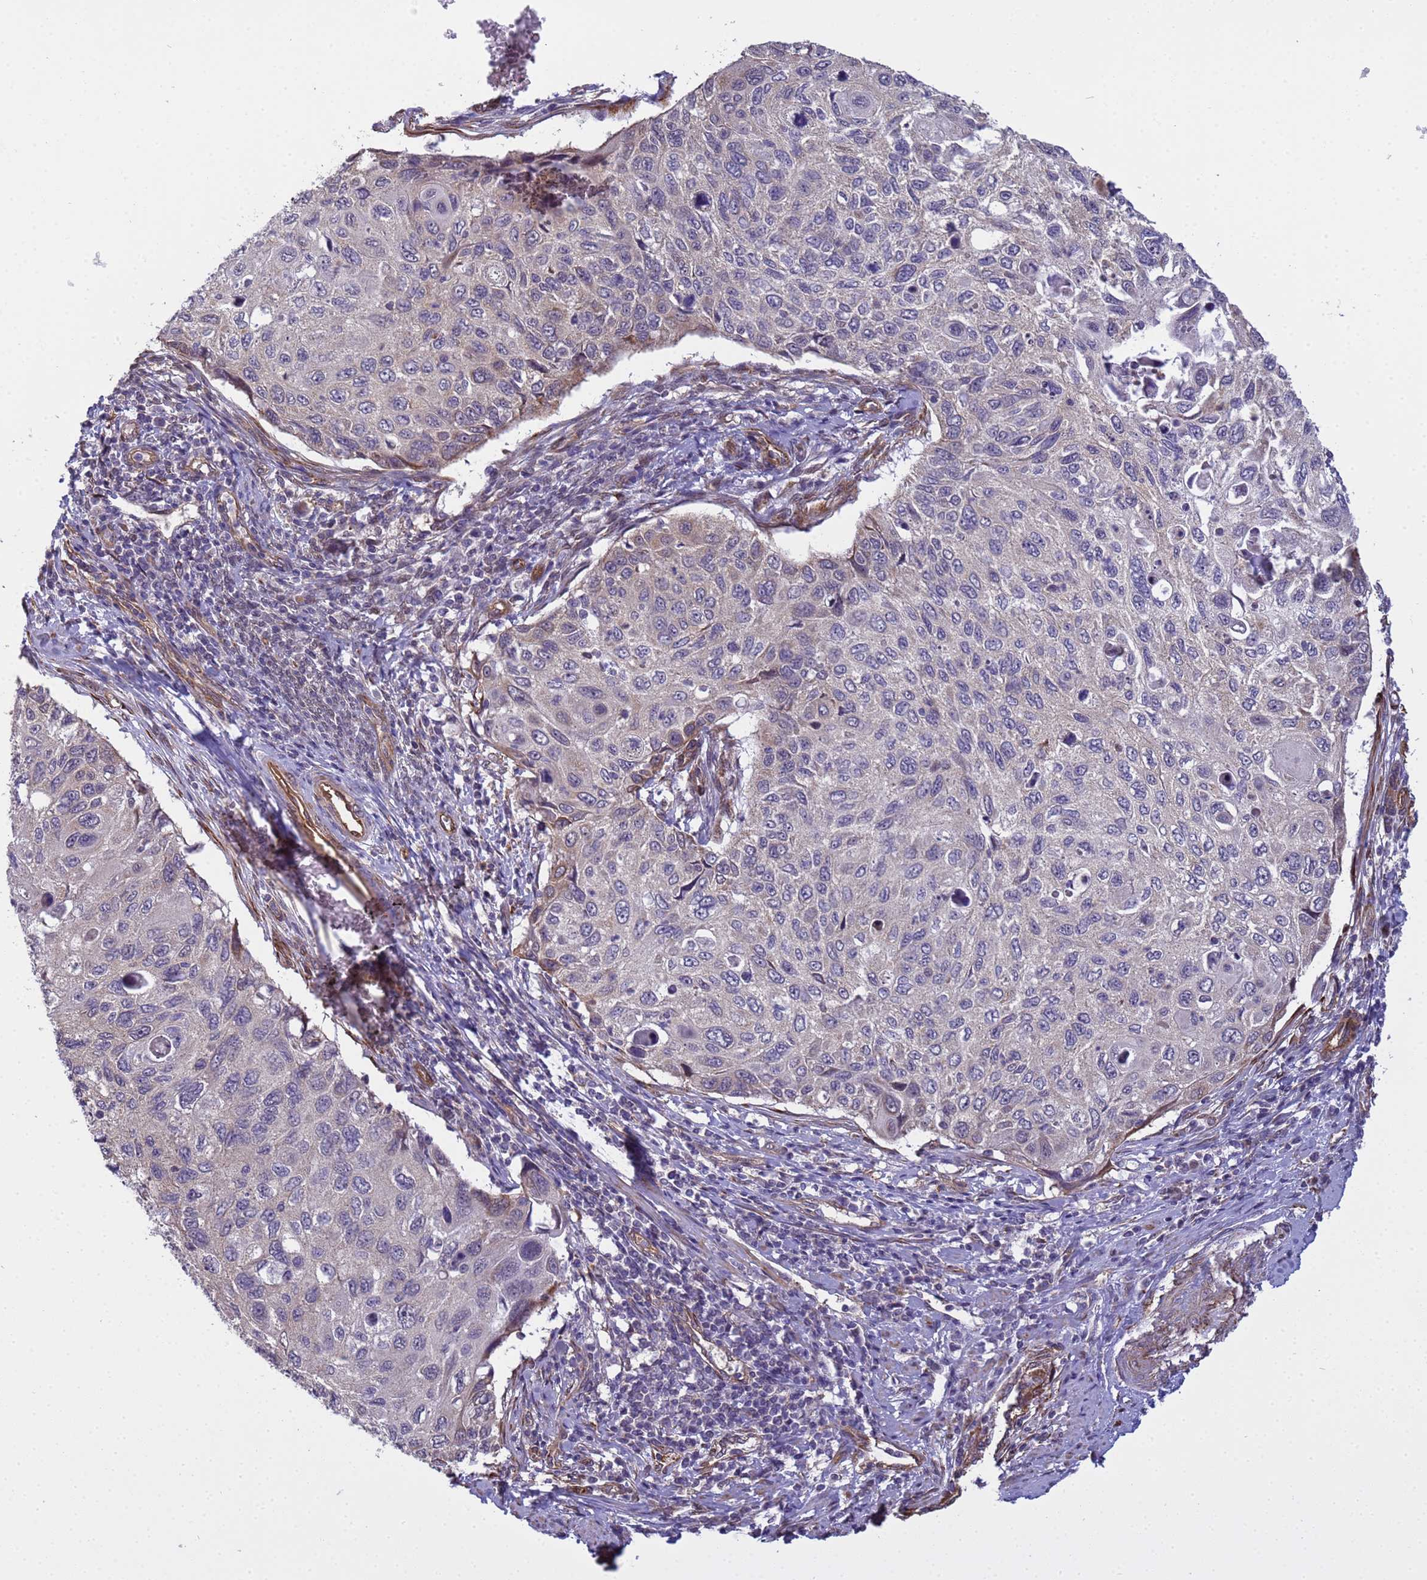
{"staining": {"intensity": "negative", "quantity": "none", "location": "none"}, "tissue": "cervical cancer", "cell_type": "Tumor cells", "image_type": "cancer", "snomed": [{"axis": "morphology", "description": "Squamous cell carcinoma, NOS"}, {"axis": "topography", "description": "Cervix"}], "caption": "A high-resolution histopathology image shows immunohistochemistry (IHC) staining of cervical cancer, which shows no significant staining in tumor cells.", "gene": "ITGB4", "patient": {"sex": "female", "age": 70}}